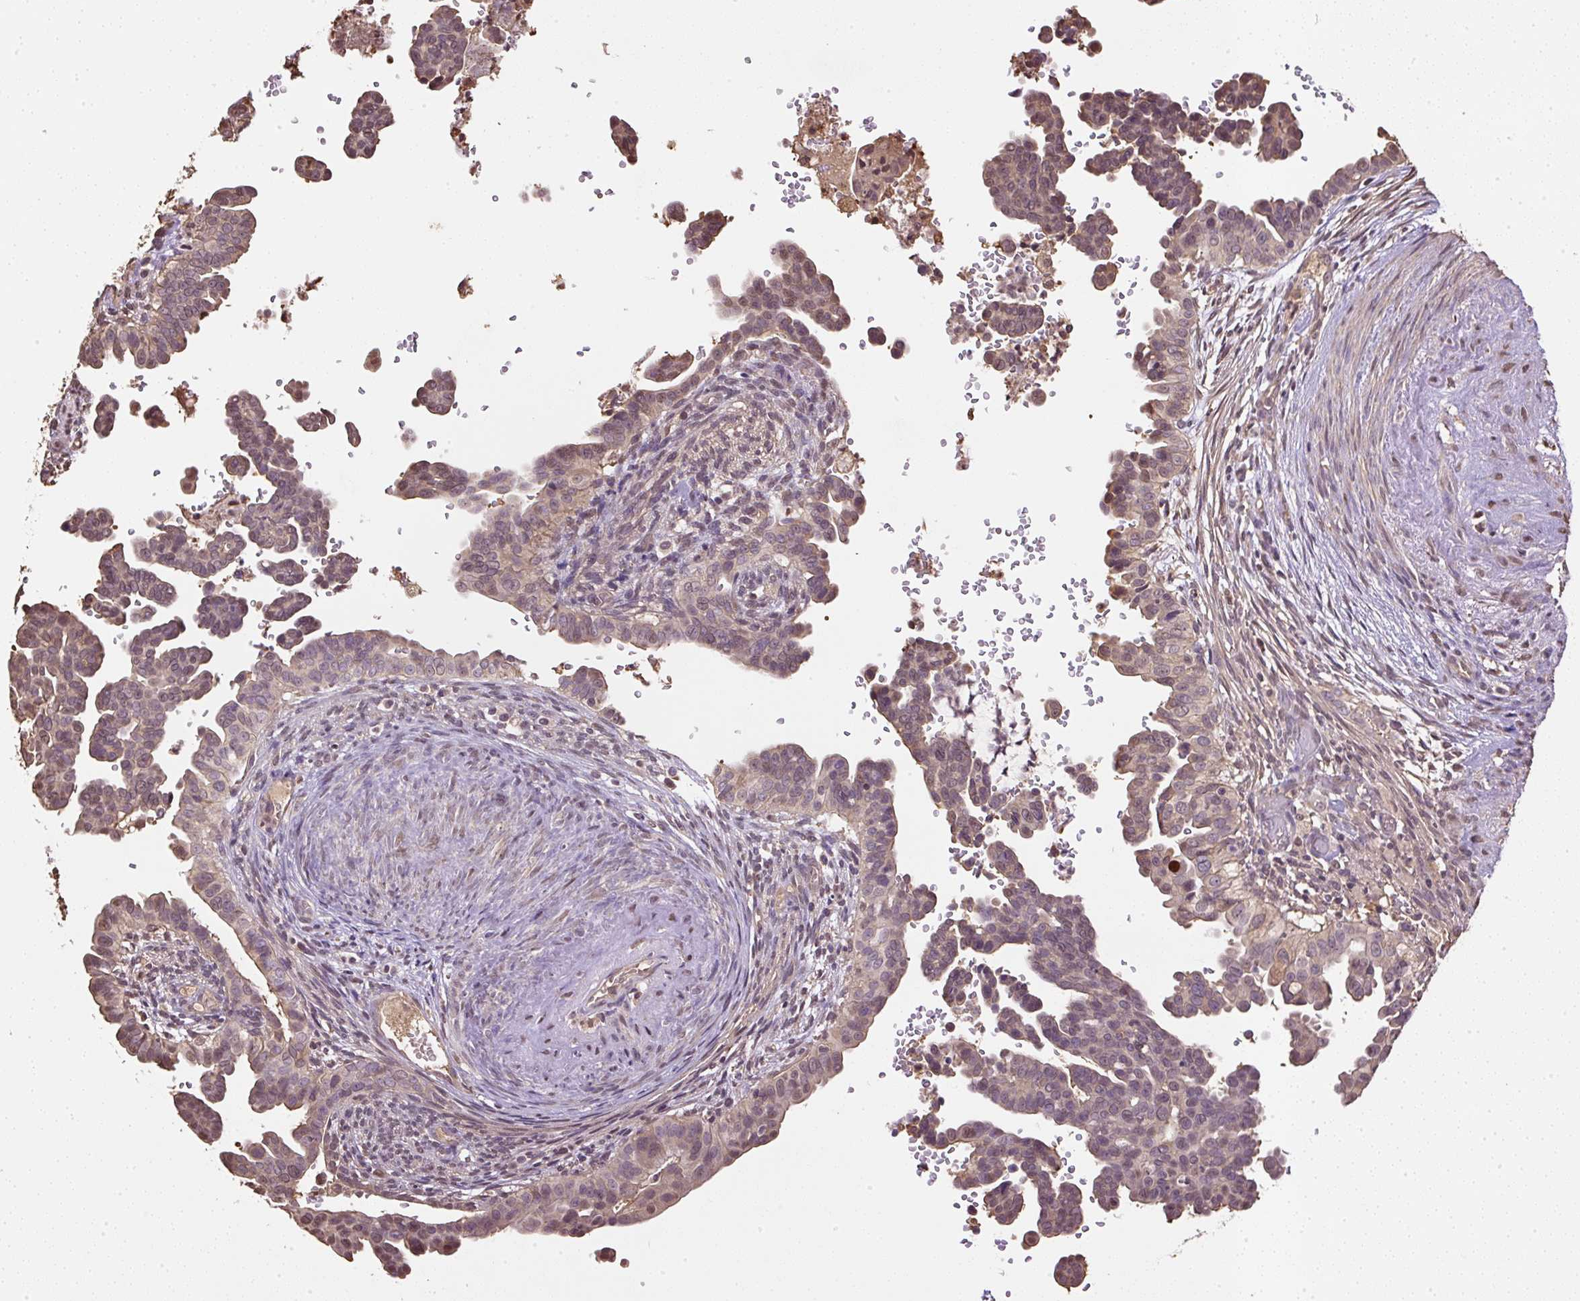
{"staining": {"intensity": "weak", "quantity": ">75%", "location": "cytoplasmic/membranous,nuclear"}, "tissue": "cervical cancer", "cell_type": "Tumor cells", "image_type": "cancer", "snomed": [{"axis": "morphology", "description": "Adenocarcinoma, NOS"}, {"axis": "morphology", "description": "Adenocarcinoma, Low grade"}, {"axis": "topography", "description": "Cervix"}], "caption": "Brown immunohistochemical staining in human cervical cancer exhibits weak cytoplasmic/membranous and nuclear expression in about >75% of tumor cells. (DAB IHC, brown staining for protein, blue staining for nuclei).", "gene": "TMEM170B", "patient": {"sex": "female", "age": 35}}